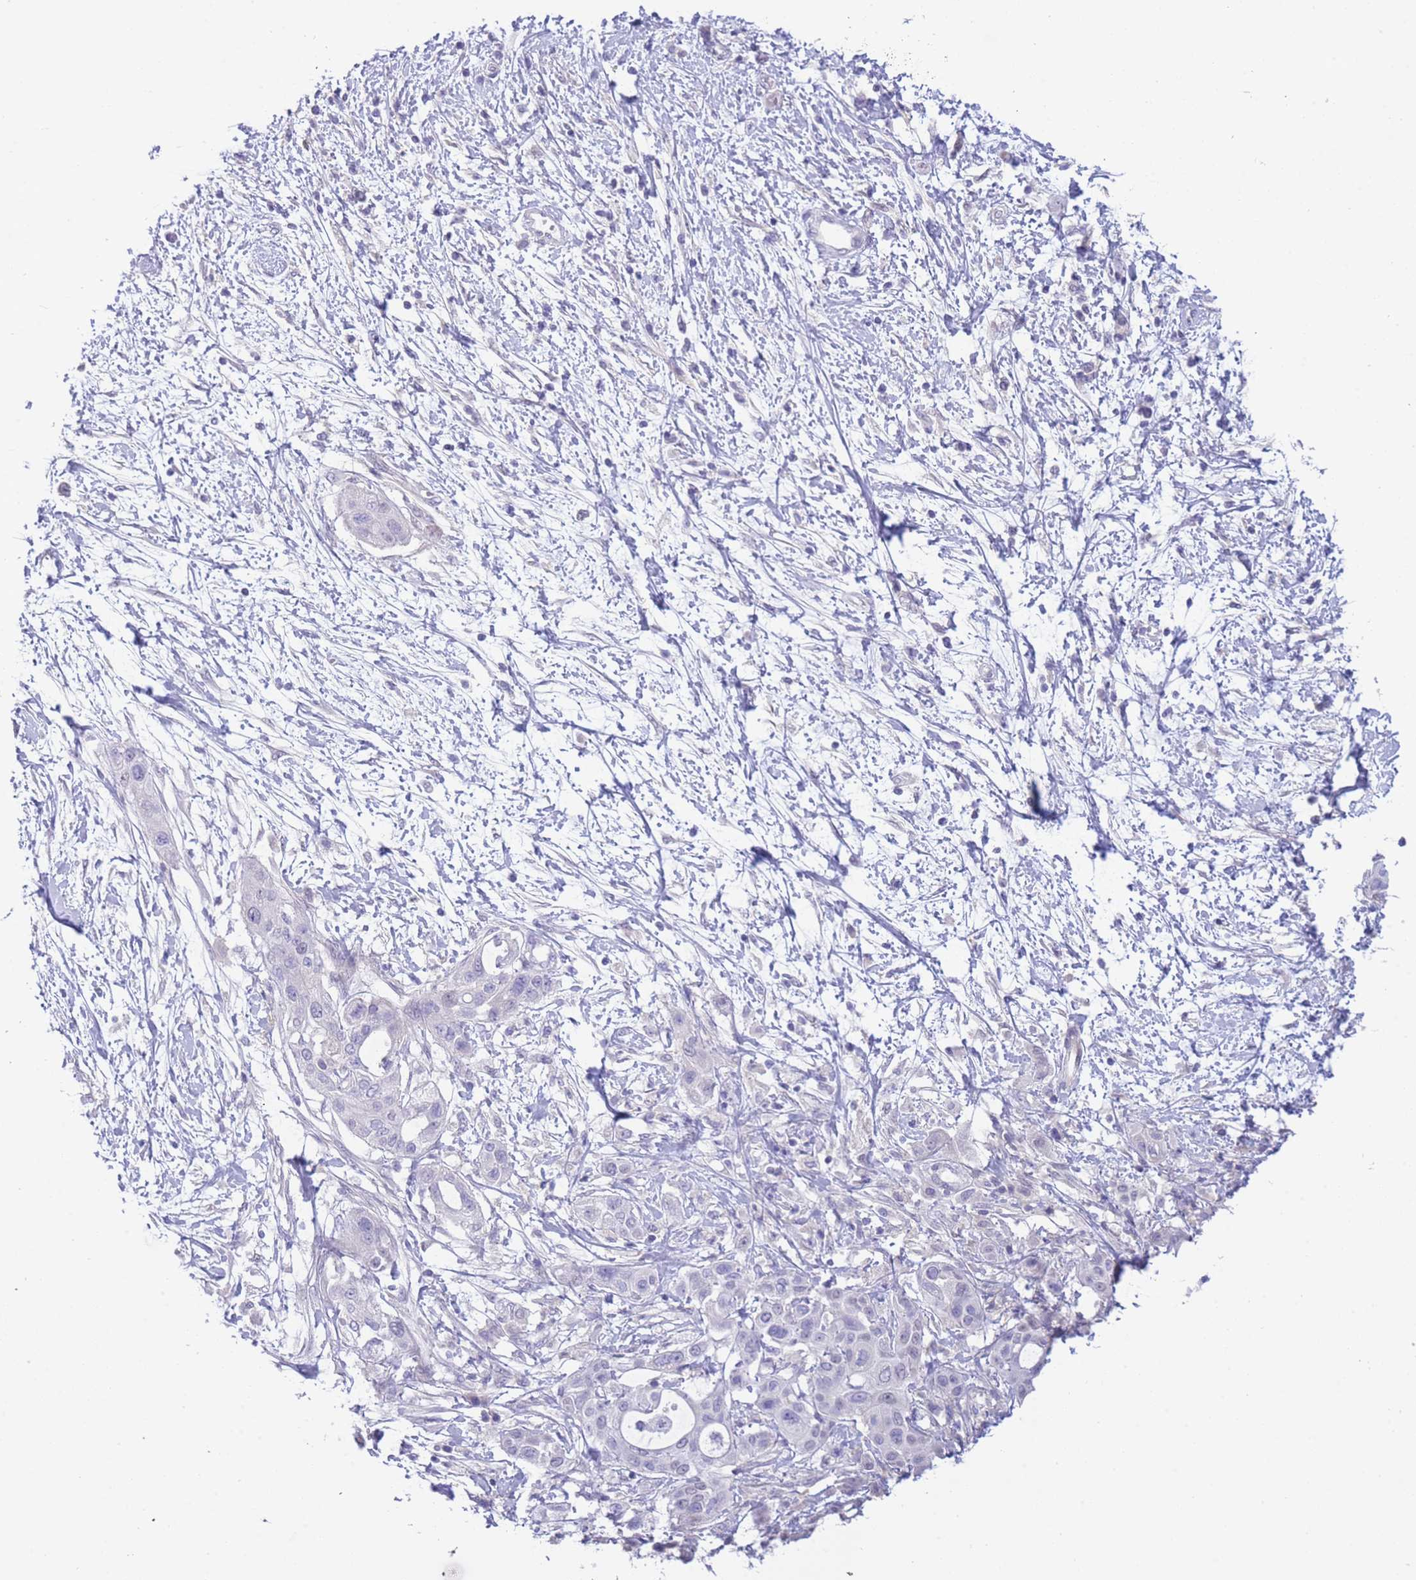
{"staining": {"intensity": "negative", "quantity": "none", "location": "none"}, "tissue": "pancreatic cancer", "cell_type": "Tumor cells", "image_type": "cancer", "snomed": [{"axis": "morphology", "description": "Adenocarcinoma, NOS"}, {"axis": "topography", "description": "Pancreas"}], "caption": "Micrograph shows no significant protein positivity in tumor cells of pancreatic cancer (adenocarcinoma).", "gene": "PRR23B", "patient": {"sex": "male", "age": 68}}